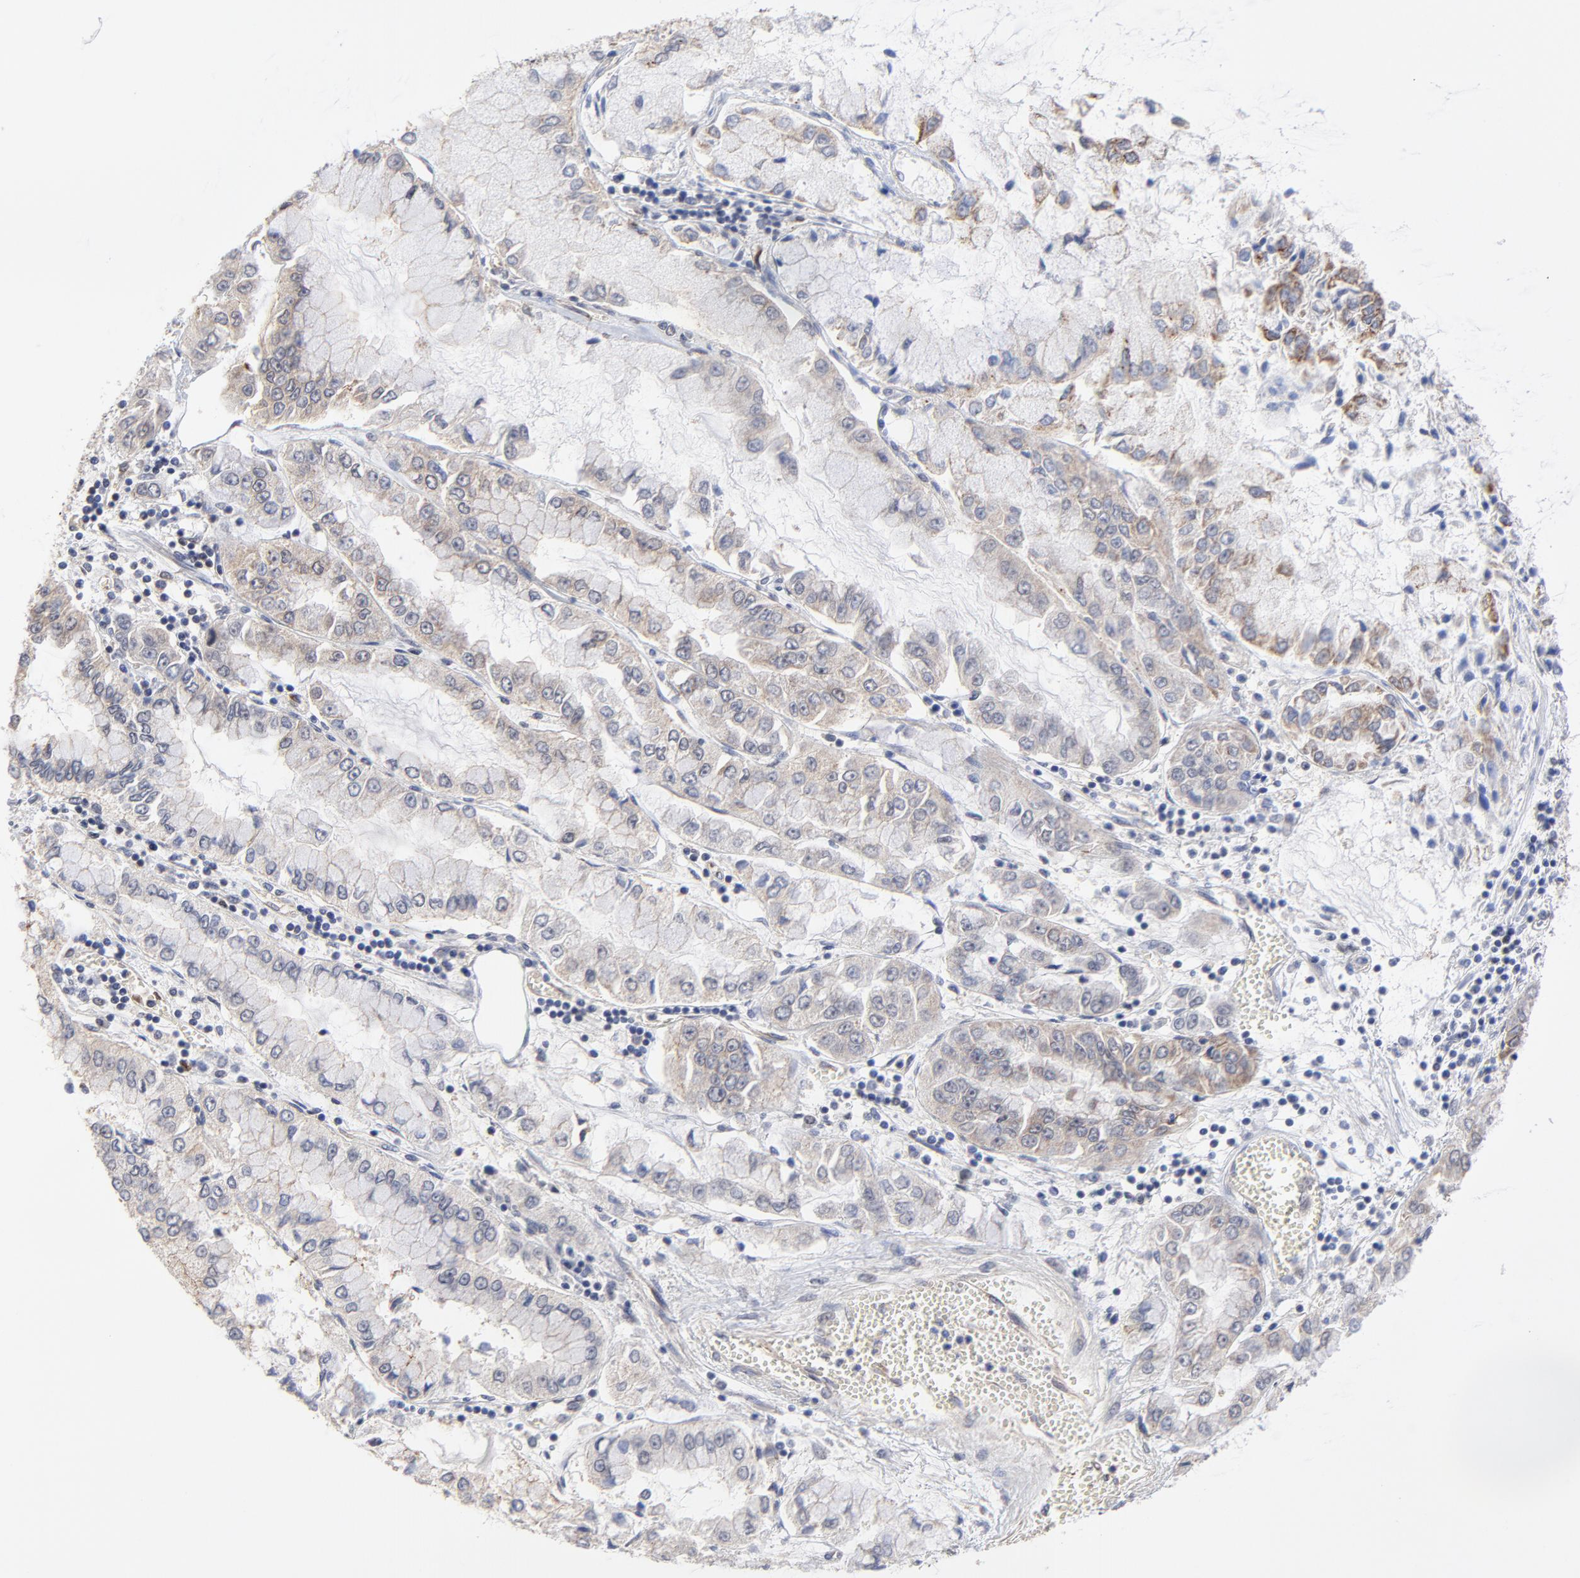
{"staining": {"intensity": "weak", "quantity": ">75%", "location": "cytoplasmic/membranous"}, "tissue": "liver cancer", "cell_type": "Tumor cells", "image_type": "cancer", "snomed": [{"axis": "morphology", "description": "Cholangiocarcinoma"}, {"axis": "topography", "description": "Liver"}], "caption": "Protein staining displays weak cytoplasmic/membranous positivity in approximately >75% of tumor cells in liver cholangiocarcinoma.", "gene": "ZNF157", "patient": {"sex": "female", "age": 79}}